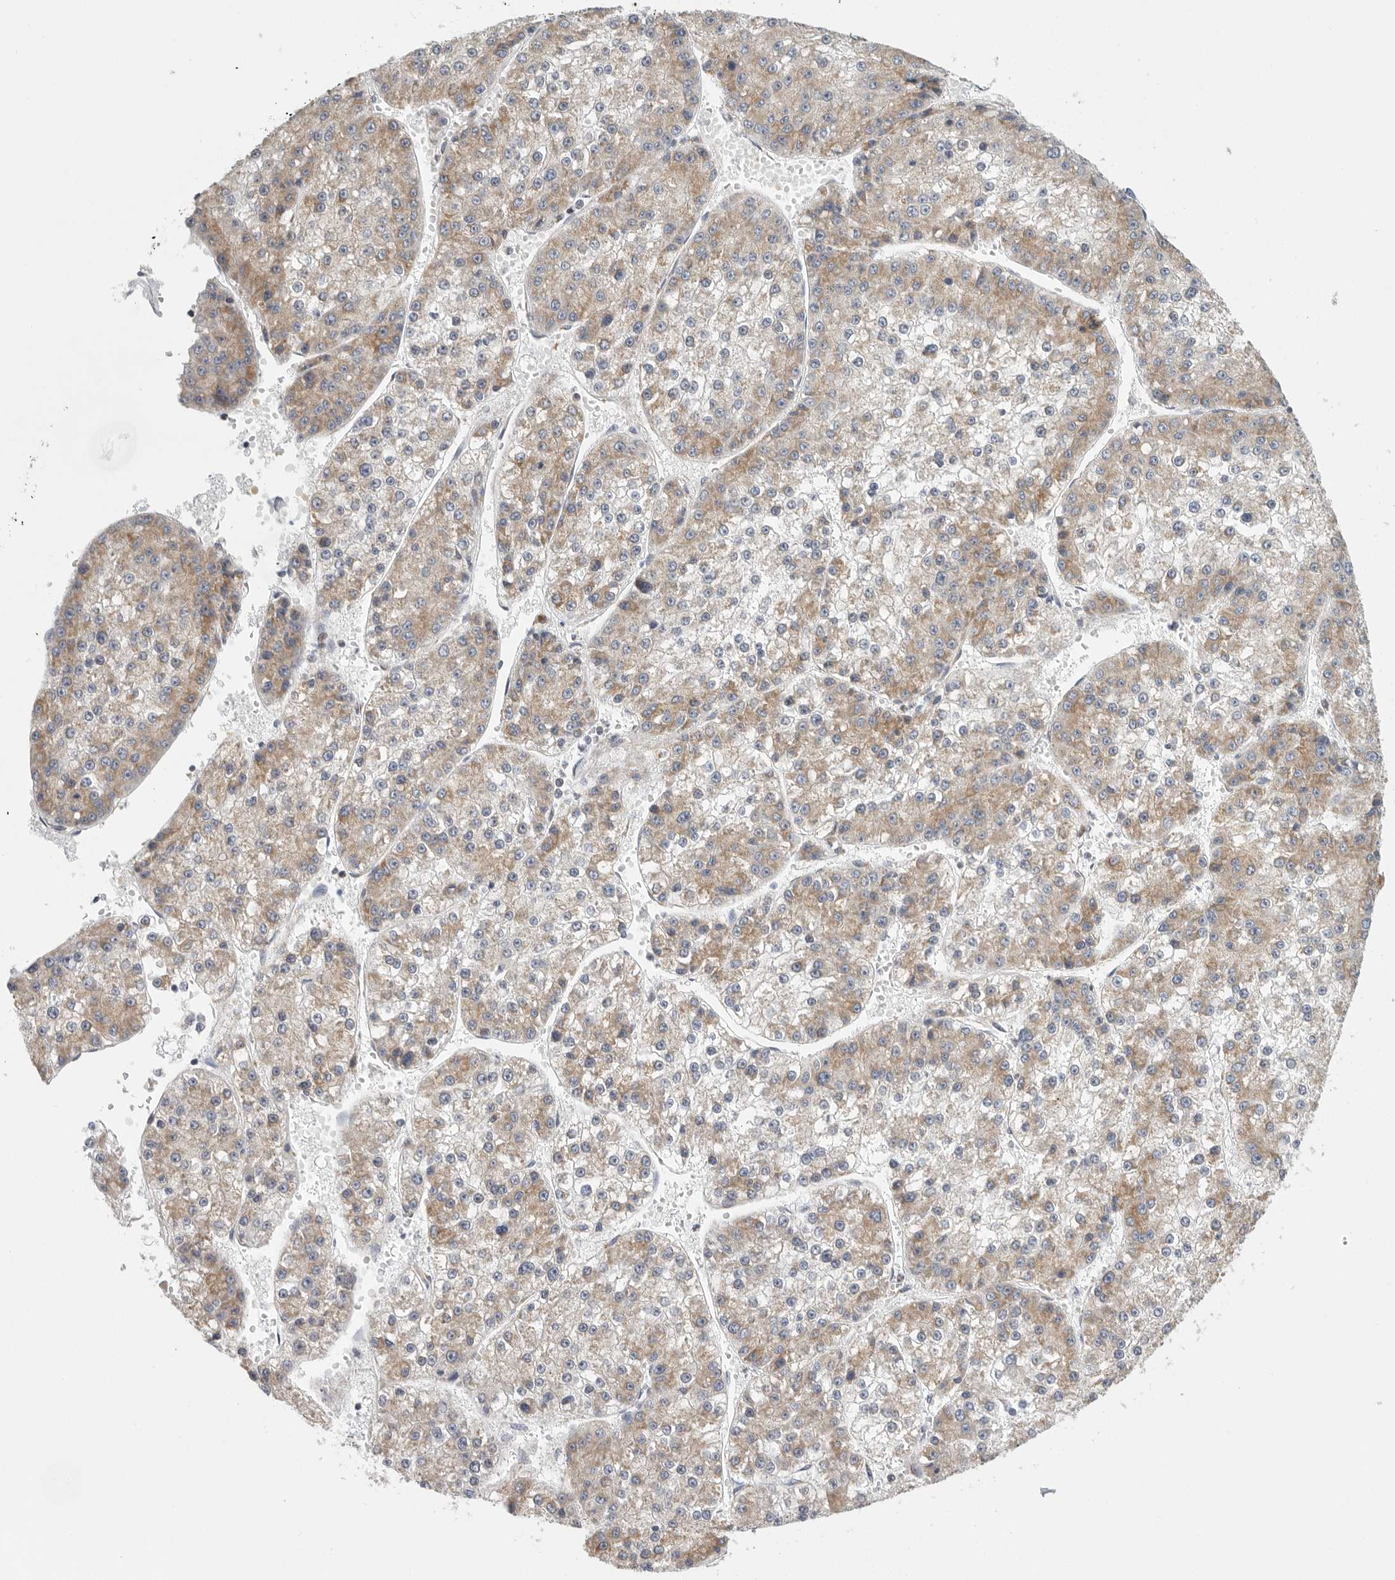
{"staining": {"intensity": "weak", "quantity": ">75%", "location": "cytoplasmic/membranous"}, "tissue": "liver cancer", "cell_type": "Tumor cells", "image_type": "cancer", "snomed": [{"axis": "morphology", "description": "Carcinoma, Hepatocellular, NOS"}, {"axis": "topography", "description": "Liver"}], "caption": "IHC of liver cancer (hepatocellular carcinoma) shows low levels of weak cytoplasmic/membranous staining in approximately >75% of tumor cells. The protein is stained brown, and the nuclei are stained in blue (DAB (3,3'-diaminobenzidine) IHC with brightfield microscopy, high magnification).", "gene": "FKBP8", "patient": {"sex": "female", "age": 73}}